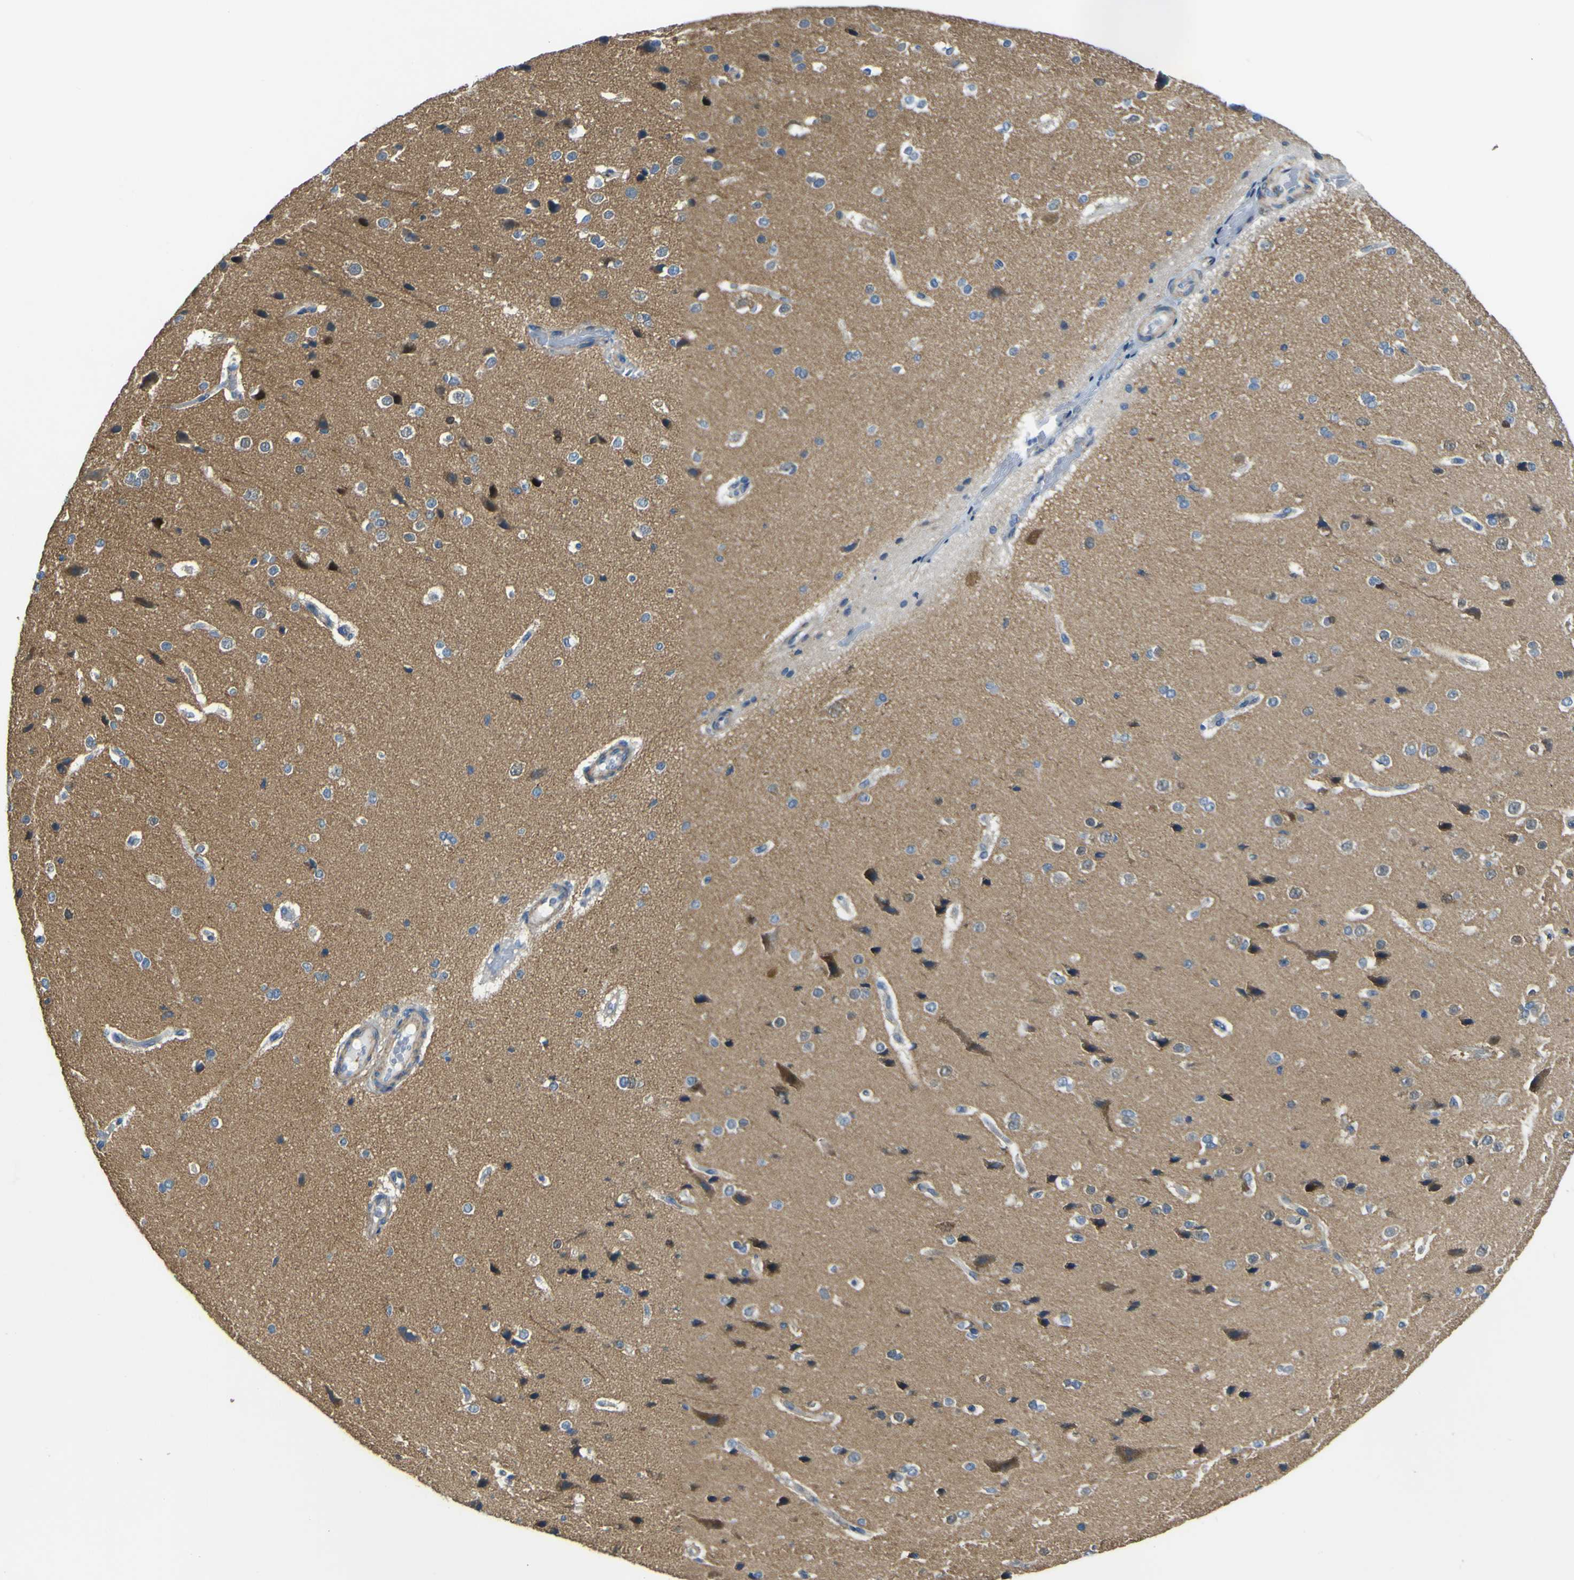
{"staining": {"intensity": "negative", "quantity": "none", "location": "none"}, "tissue": "cerebral cortex", "cell_type": "Endothelial cells", "image_type": "normal", "snomed": [{"axis": "morphology", "description": "Normal tissue, NOS"}, {"axis": "morphology", "description": "Developmental malformation"}, {"axis": "topography", "description": "Cerebral cortex"}], "caption": "Human cerebral cortex stained for a protein using IHC demonstrates no positivity in endothelial cells.", "gene": "ALDH18A1", "patient": {"sex": "female", "age": 30}}